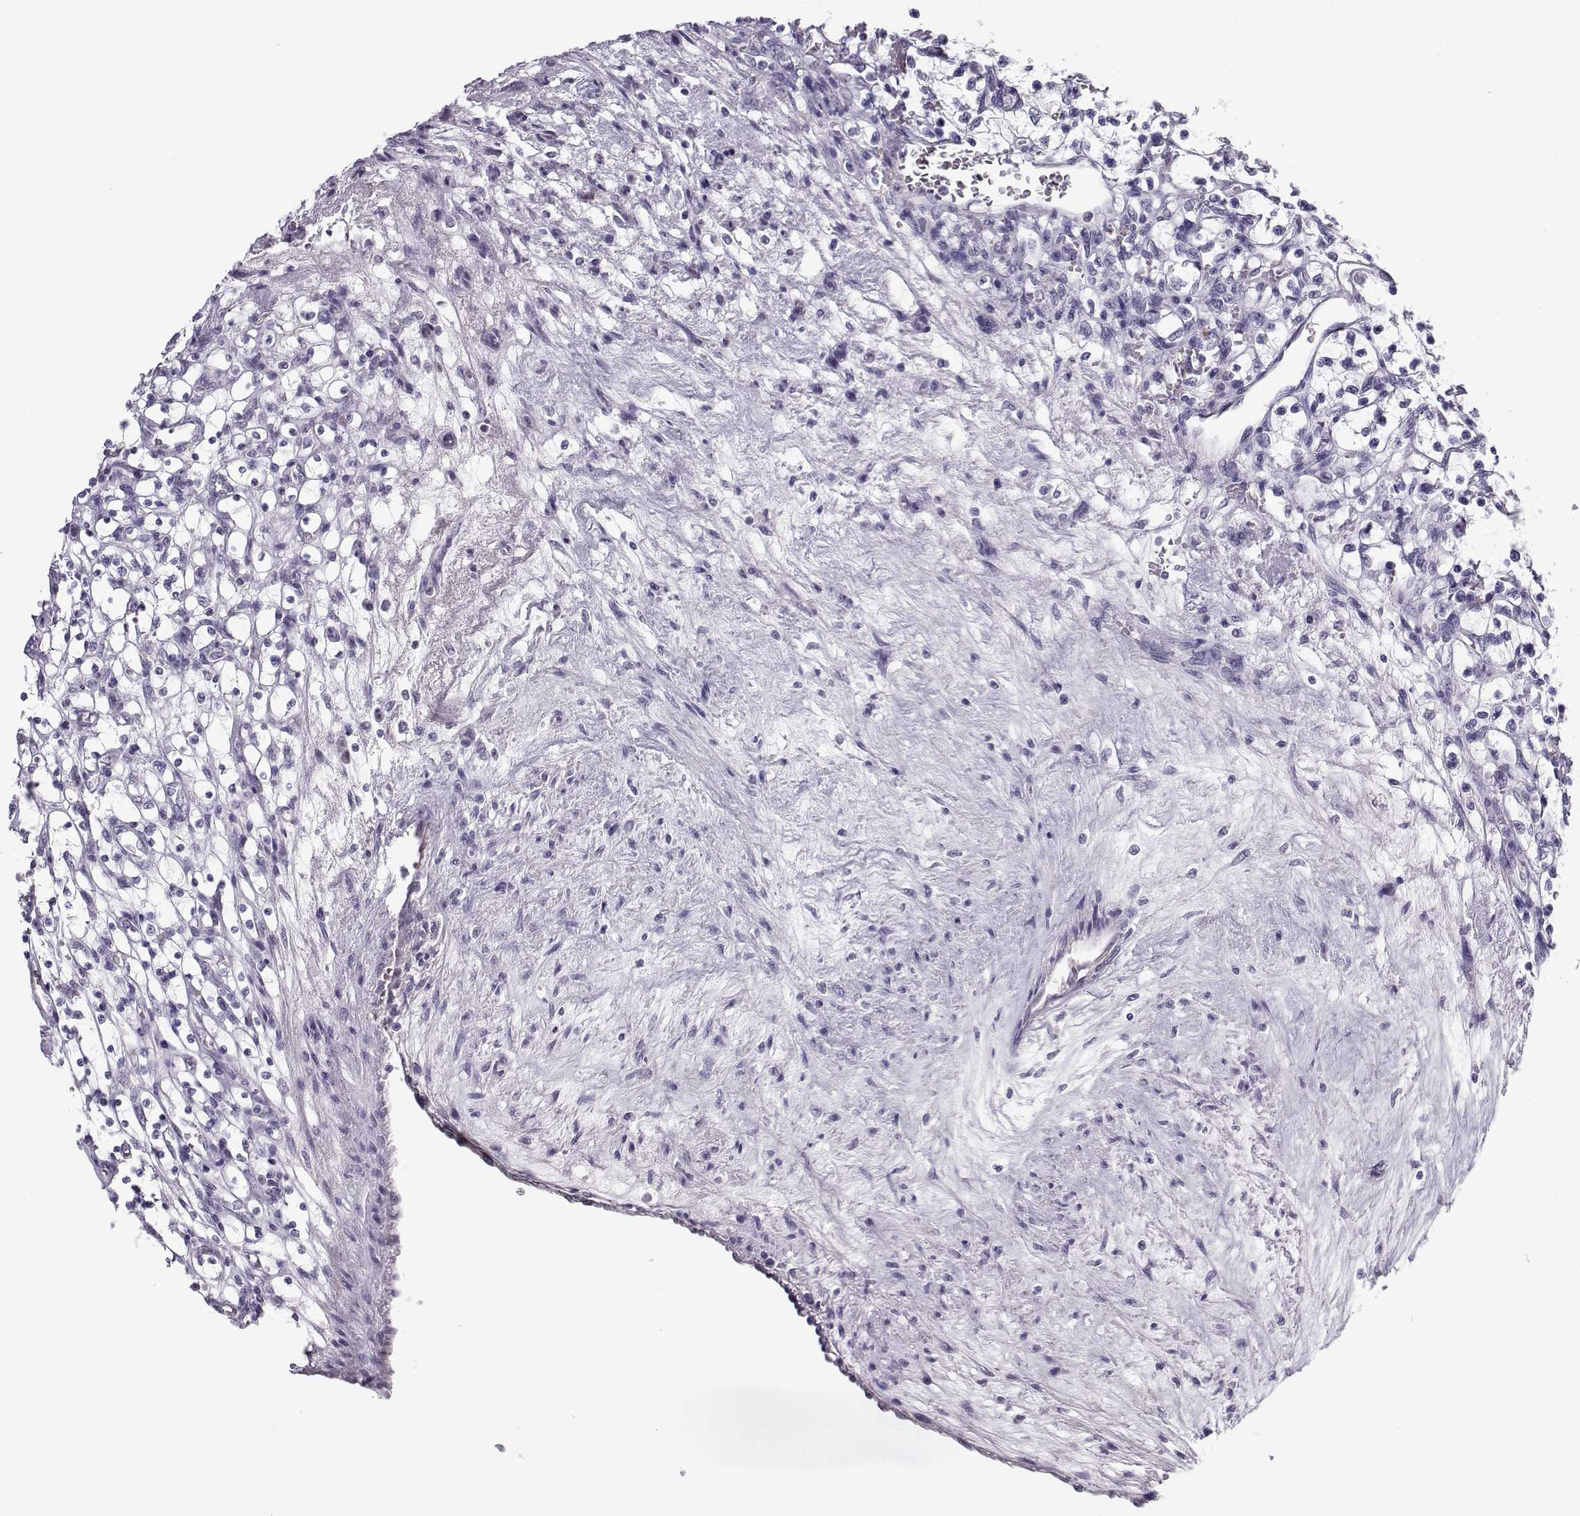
{"staining": {"intensity": "negative", "quantity": "none", "location": "none"}, "tissue": "renal cancer", "cell_type": "Tumor cells", "image_type": "cancer", "snomed": [{"axis": "morphology", "description": "Adenocarcinoma, NOS"}, {"axis": "topography", "description": "Kidney"}], "caption": "Immunohistochemical staining of renal cancer demonstrates no significant staining in tumor cells.", "gene": "CFAP77", "patient": {"sex": "female", "age": 69}}